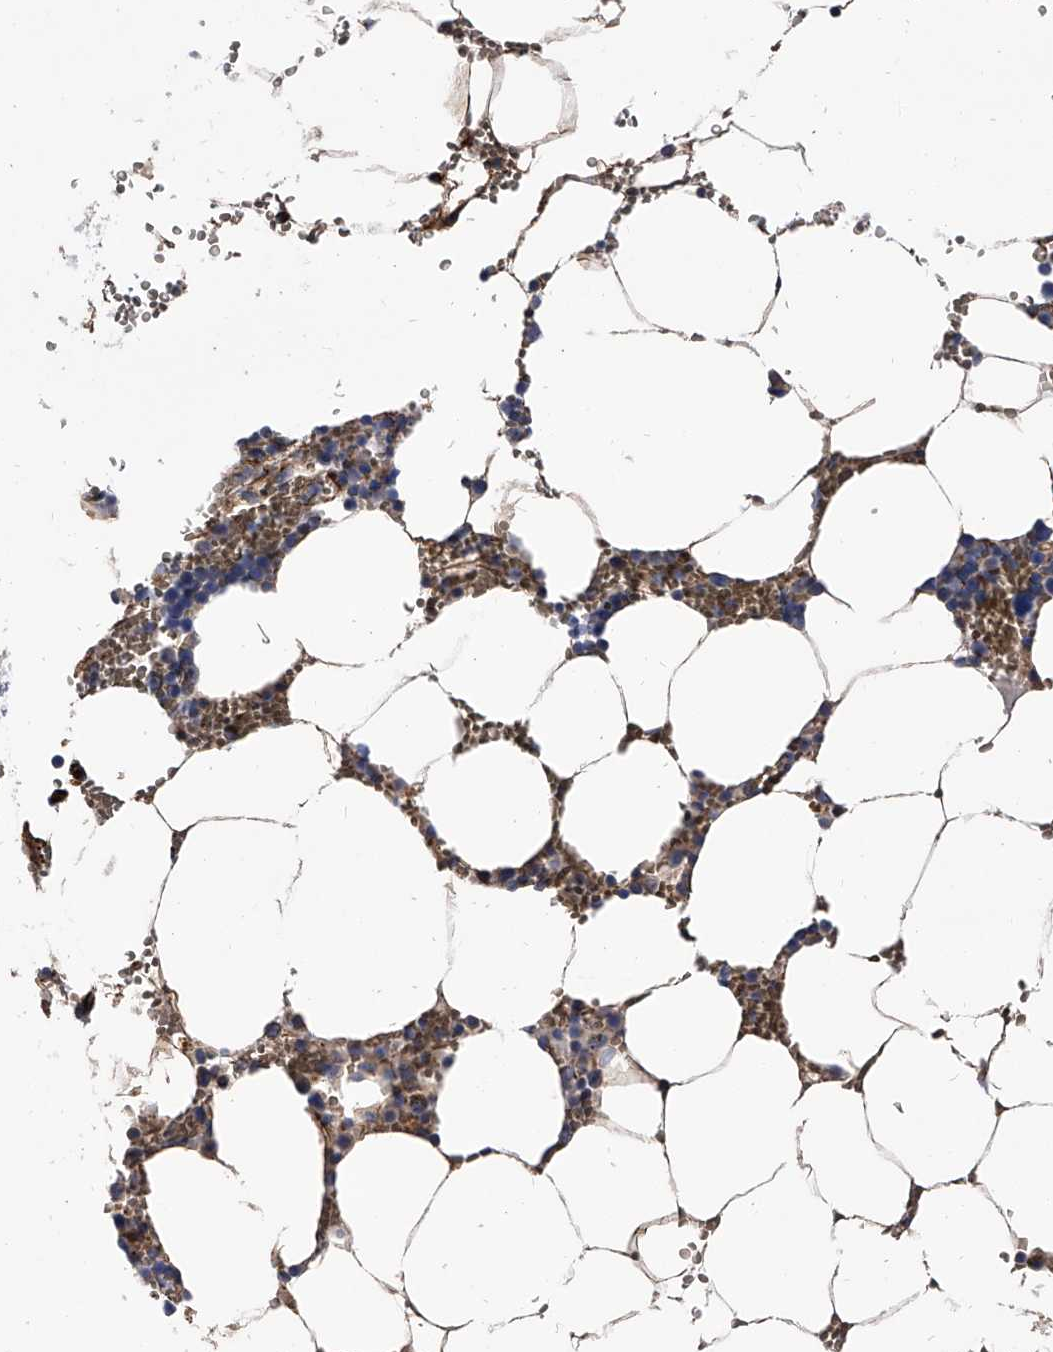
{"staining": {"intensity": "weak", "quantity": "<25%", "location": "cytoplasmic/membranous"}, "tissue": "bone marrow", "cell_type": "Hematopoietic cells", "image_type": "normal", "snomed": [{"axis": "morphology", "description": "Normal tissue, NOS"}, {"axis": "topography", "description": "Bone marrow"}], "caption": "High power microscopy micrograph of an immunohistochemistry (IHC) micrograph of unremarkable bone marrow, revealing no significant staining in hematopoietic cells.", "gene": "EFCAB7", "patient": {"sex": "male", "age": 70}}